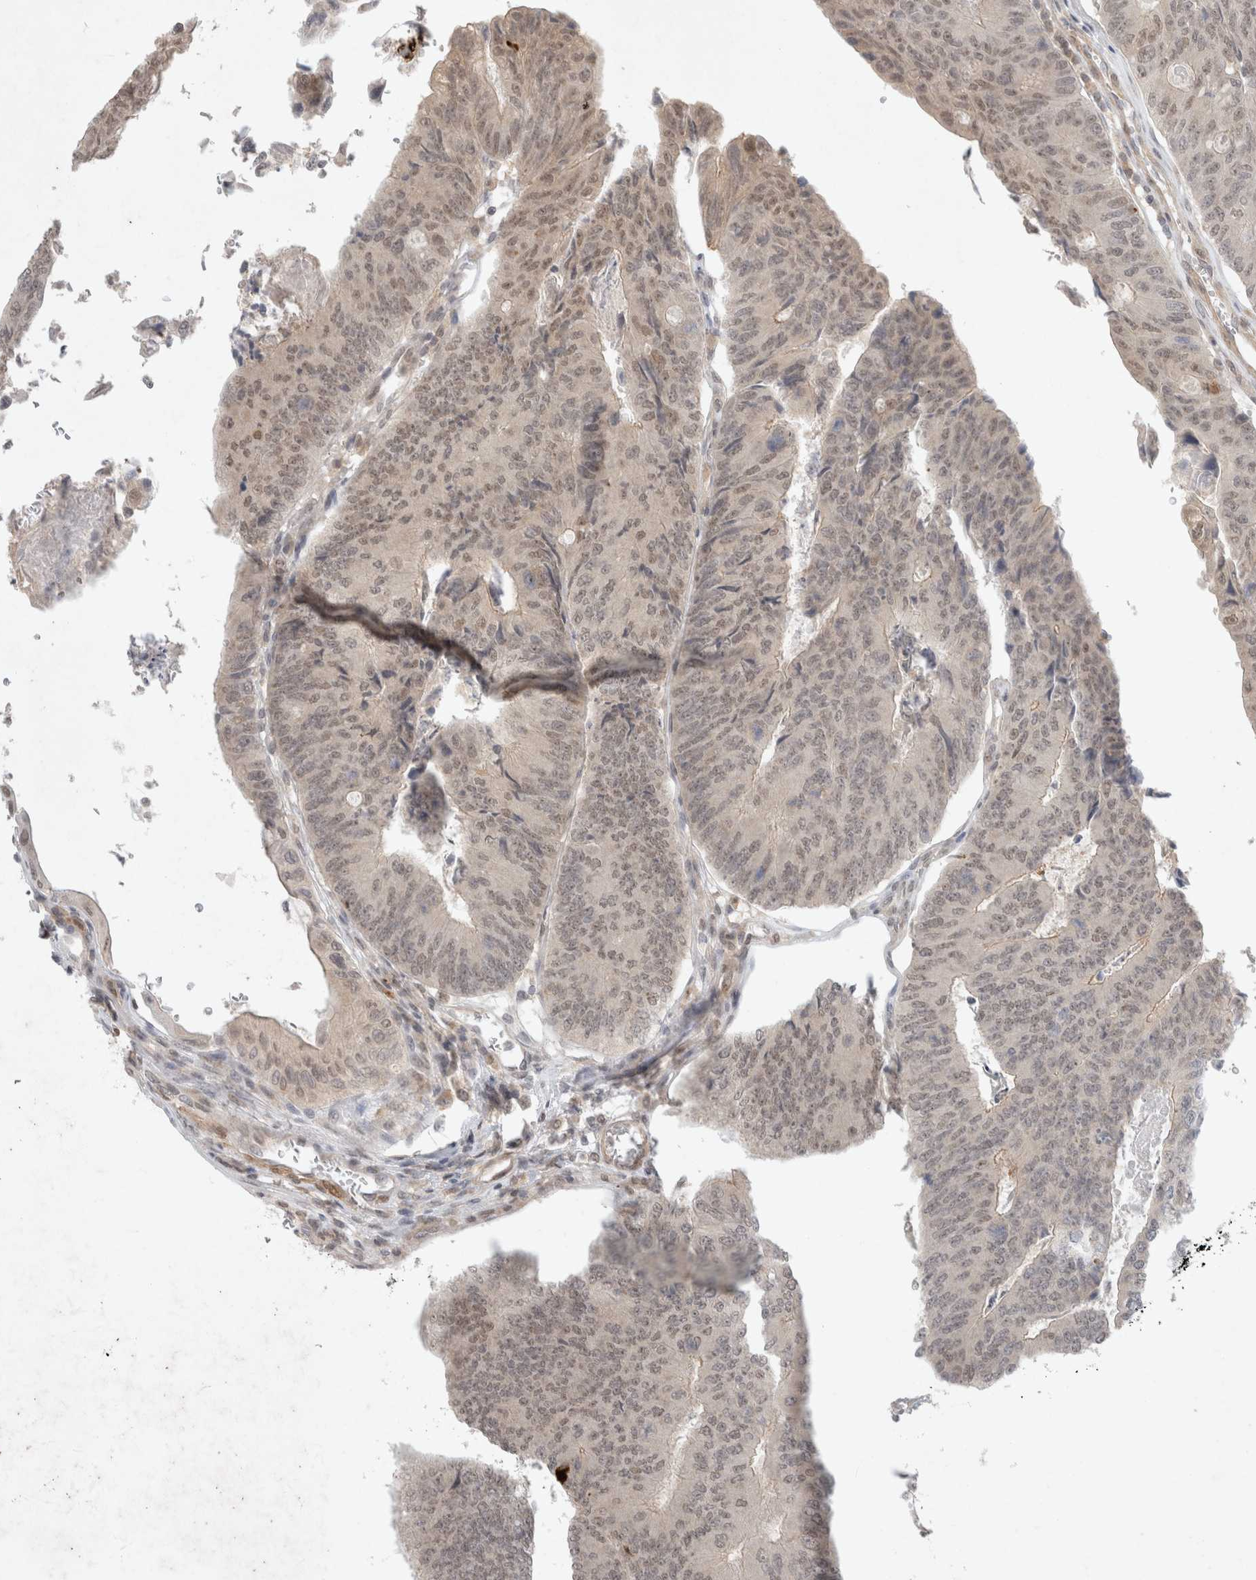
{"staining": {"intensity": "weak", "quantity": ">75%", "location": "nuclear"}, "tissue": "colorectal cancer", "cell_type": "Tumor cells", "image_type": "cancer", "snomed": [{"axis": "morphology", "description": "Adenocarcinoma, NOS"}, {"axis": "topography", "description": "Colon"}], "caption": "Approximately >75% of tumor cells in human colorectal cancer reveal weak nuclear protein expression as visualized by brown immunohistochemical staining.", "gene": "FBXO42", "patient": {"sex": "female", "age": 67}}